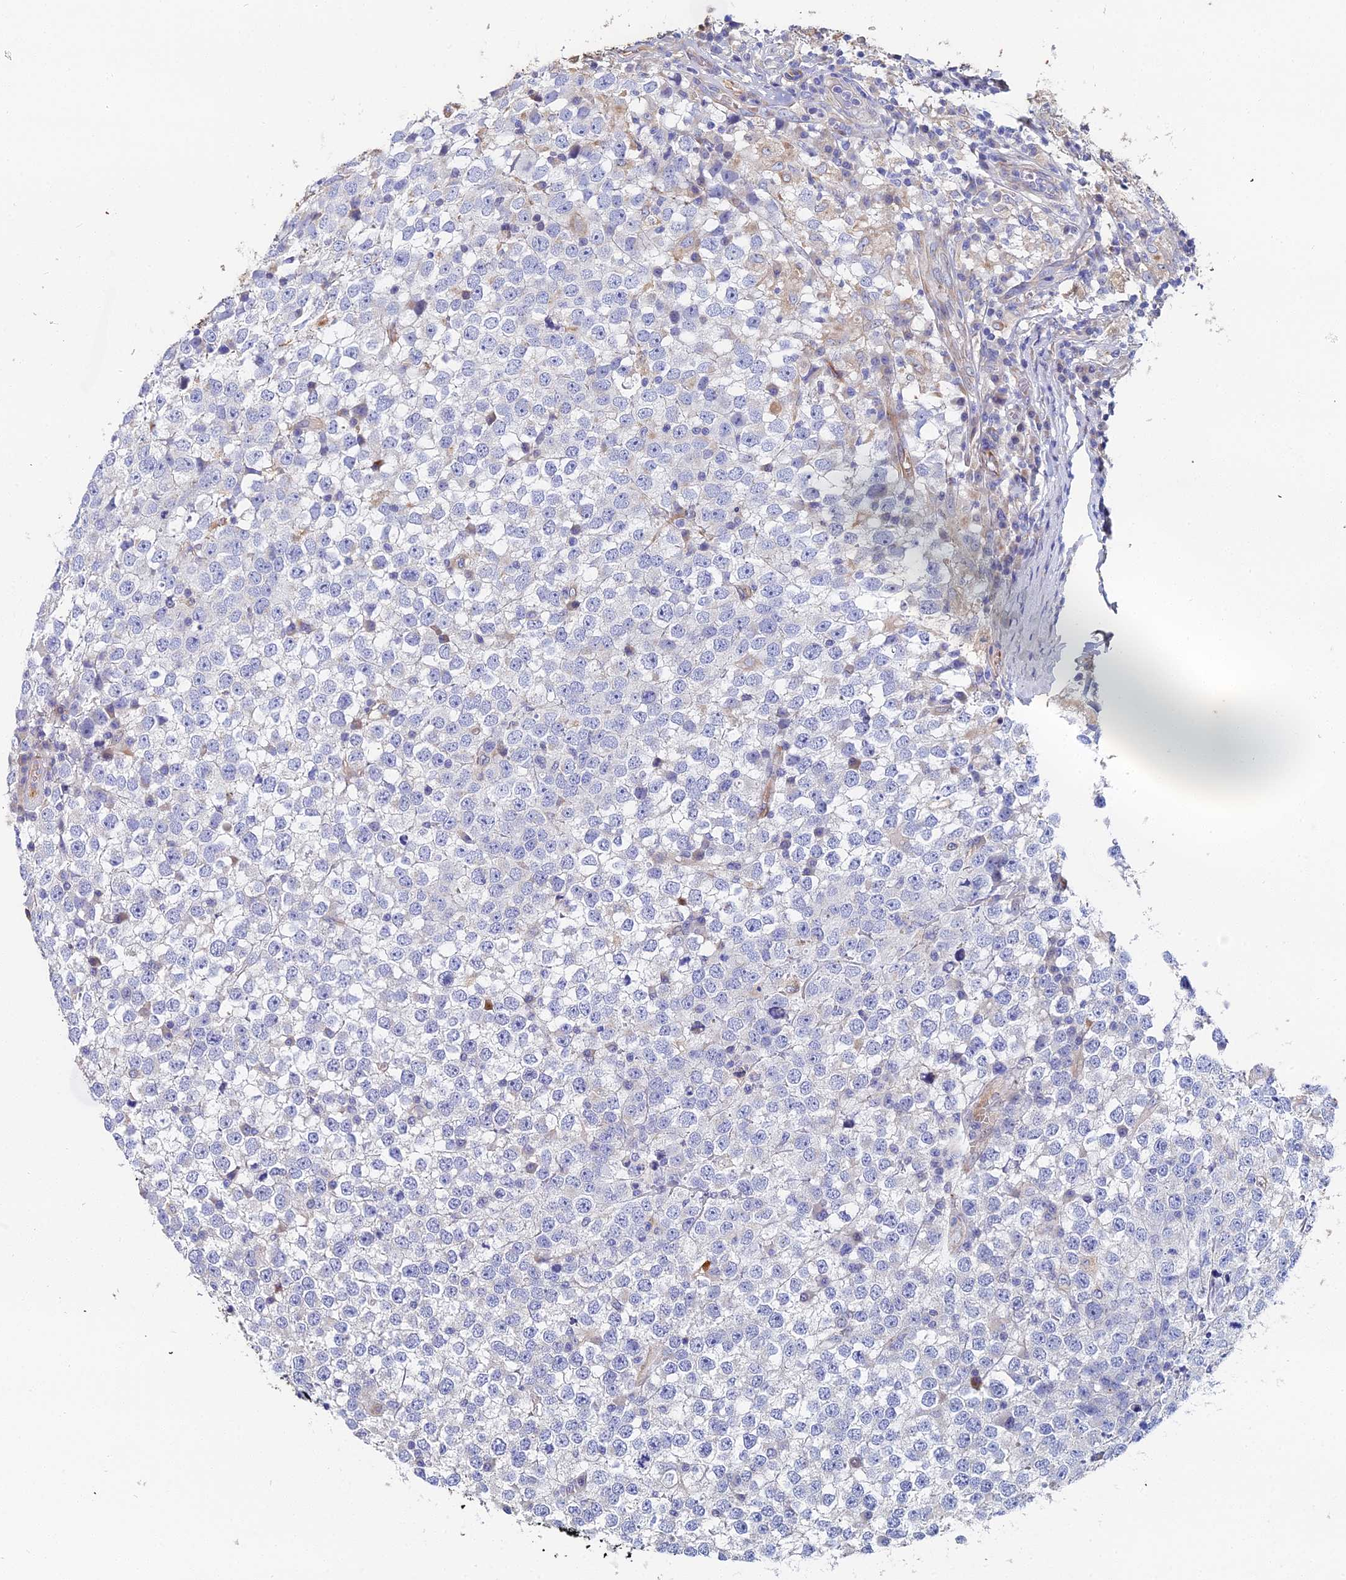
{"staining": {"intensity": "negative", "quantity": "none", "location": "none"}, "tissue": "testis cancer", "cell_type": "Tumor cells", "image_type": "cancer", "snomed": [{"axis": "morphology", "description": "Seminoma, NOS"}, {"axis": "topography", "description": "Testis"}], "caption": "IHC image of testis seminoma stained for a protein (brown), which reveals no positivity in tumor cells. Brightfield microscopy of immunohistochemistry (IHC) stained with DAB (brown) and hematoxylin (blue), captured at high magnification.", "gene": "ENSG00000268674", "patient": {"sex": "male", "age": 65}}